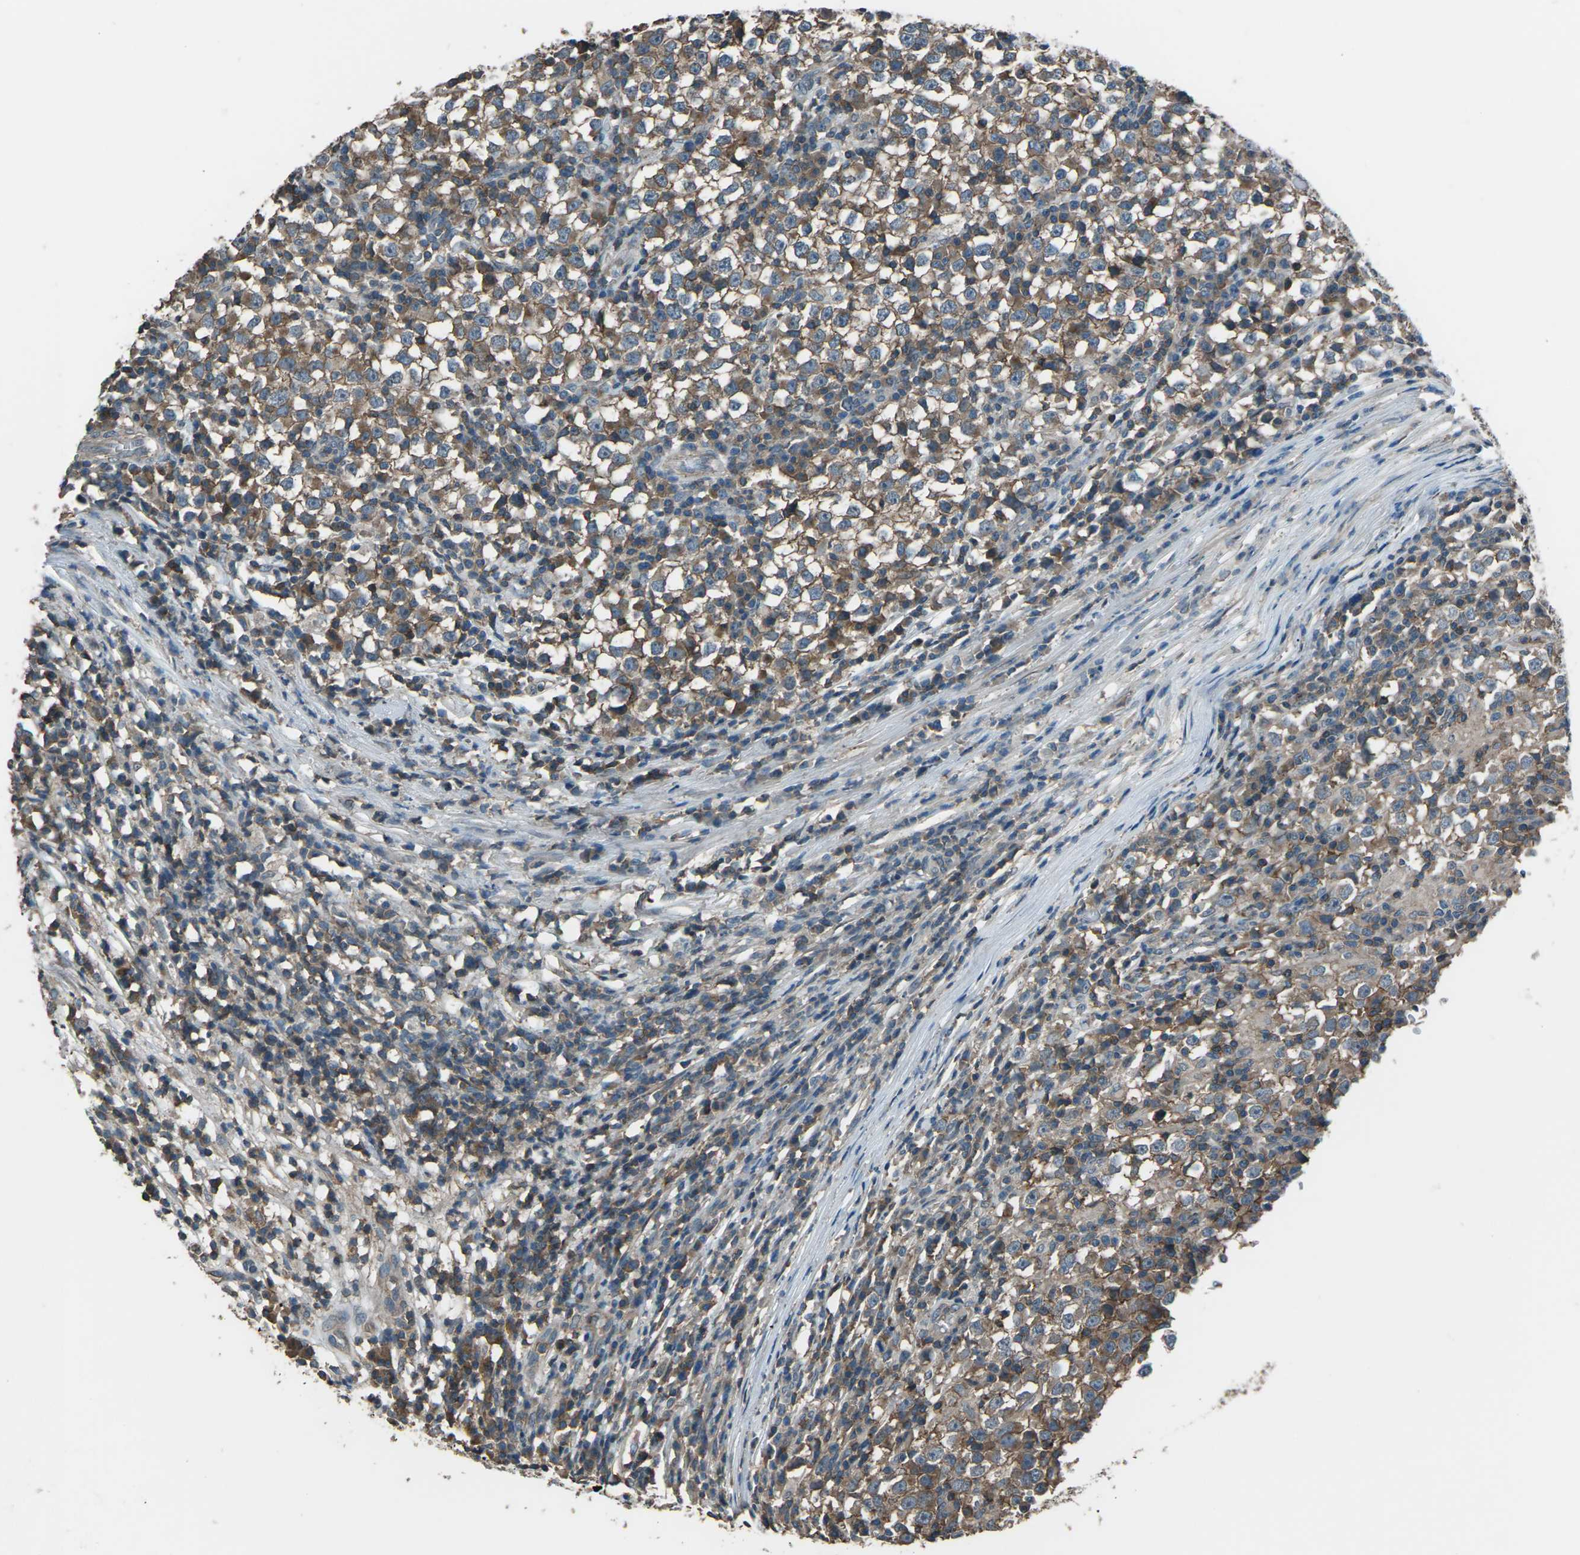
{"staining": {"intensity": "moderate", "quantity": ">75%", "location": "cytoplasmic/membranous"}, "tissue": "testis cancer", "cell_type": "Tumor cells", "image_type": "cancer", "snomed": [{"axis": "morphology", "description": "Seminoma, NOS"}, {"axis": "topography", "description": "Testis"}], "caption": "IHC (DAB (3,3'-diaminobenzidine)) staining of testis cancer reveals moderate cytoplasmic/membranous protein expression in approximately >75% of tumor cells.", "gene": "CMTM4", "patient": {"sex": "male", "age": 65}}